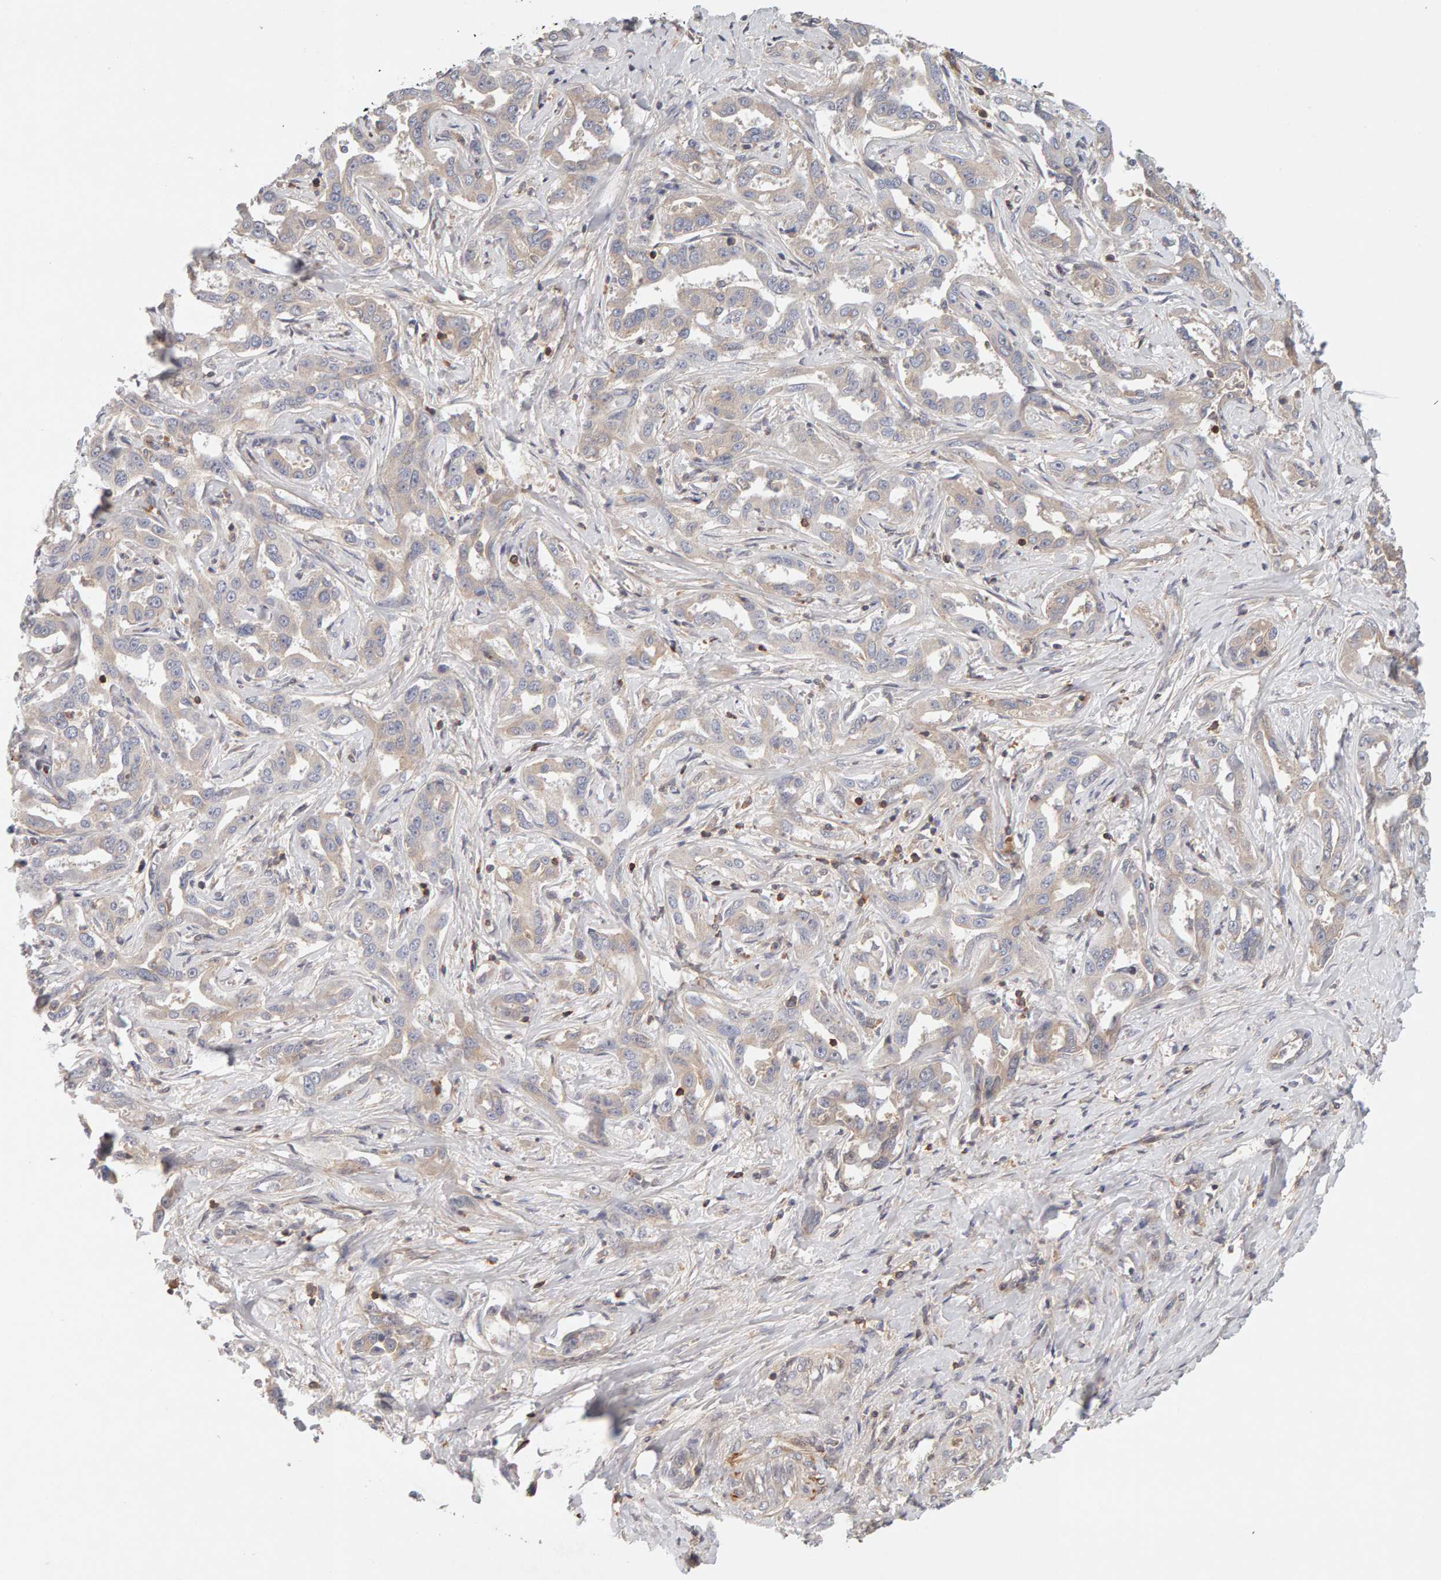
{"staining": {"intensity": "weak", "quantity": ">75%", "location": "cytoplasmic/membranous"}, "tissue": "liver cancer", "cell_type": "Tumor cells", "image_type": "cancer", "snomed": [{"axis": "morphology", "description": "Cholangiocarcinoma"}, {"axis": "topography", "description": "Liver"}], "caption": "A low amount of weak cytoplasmic/membranous staining is appreciated in approximately >75% of tumor cells in liver cancer (cholangiocarcinoma) tissue. (DAB (3,3'-diaminobenzidine) = brown stain, brightfield microscopy at high magnification).", "gene": "NUDCD1", "patient": {"sex": "male", "age": 59}}